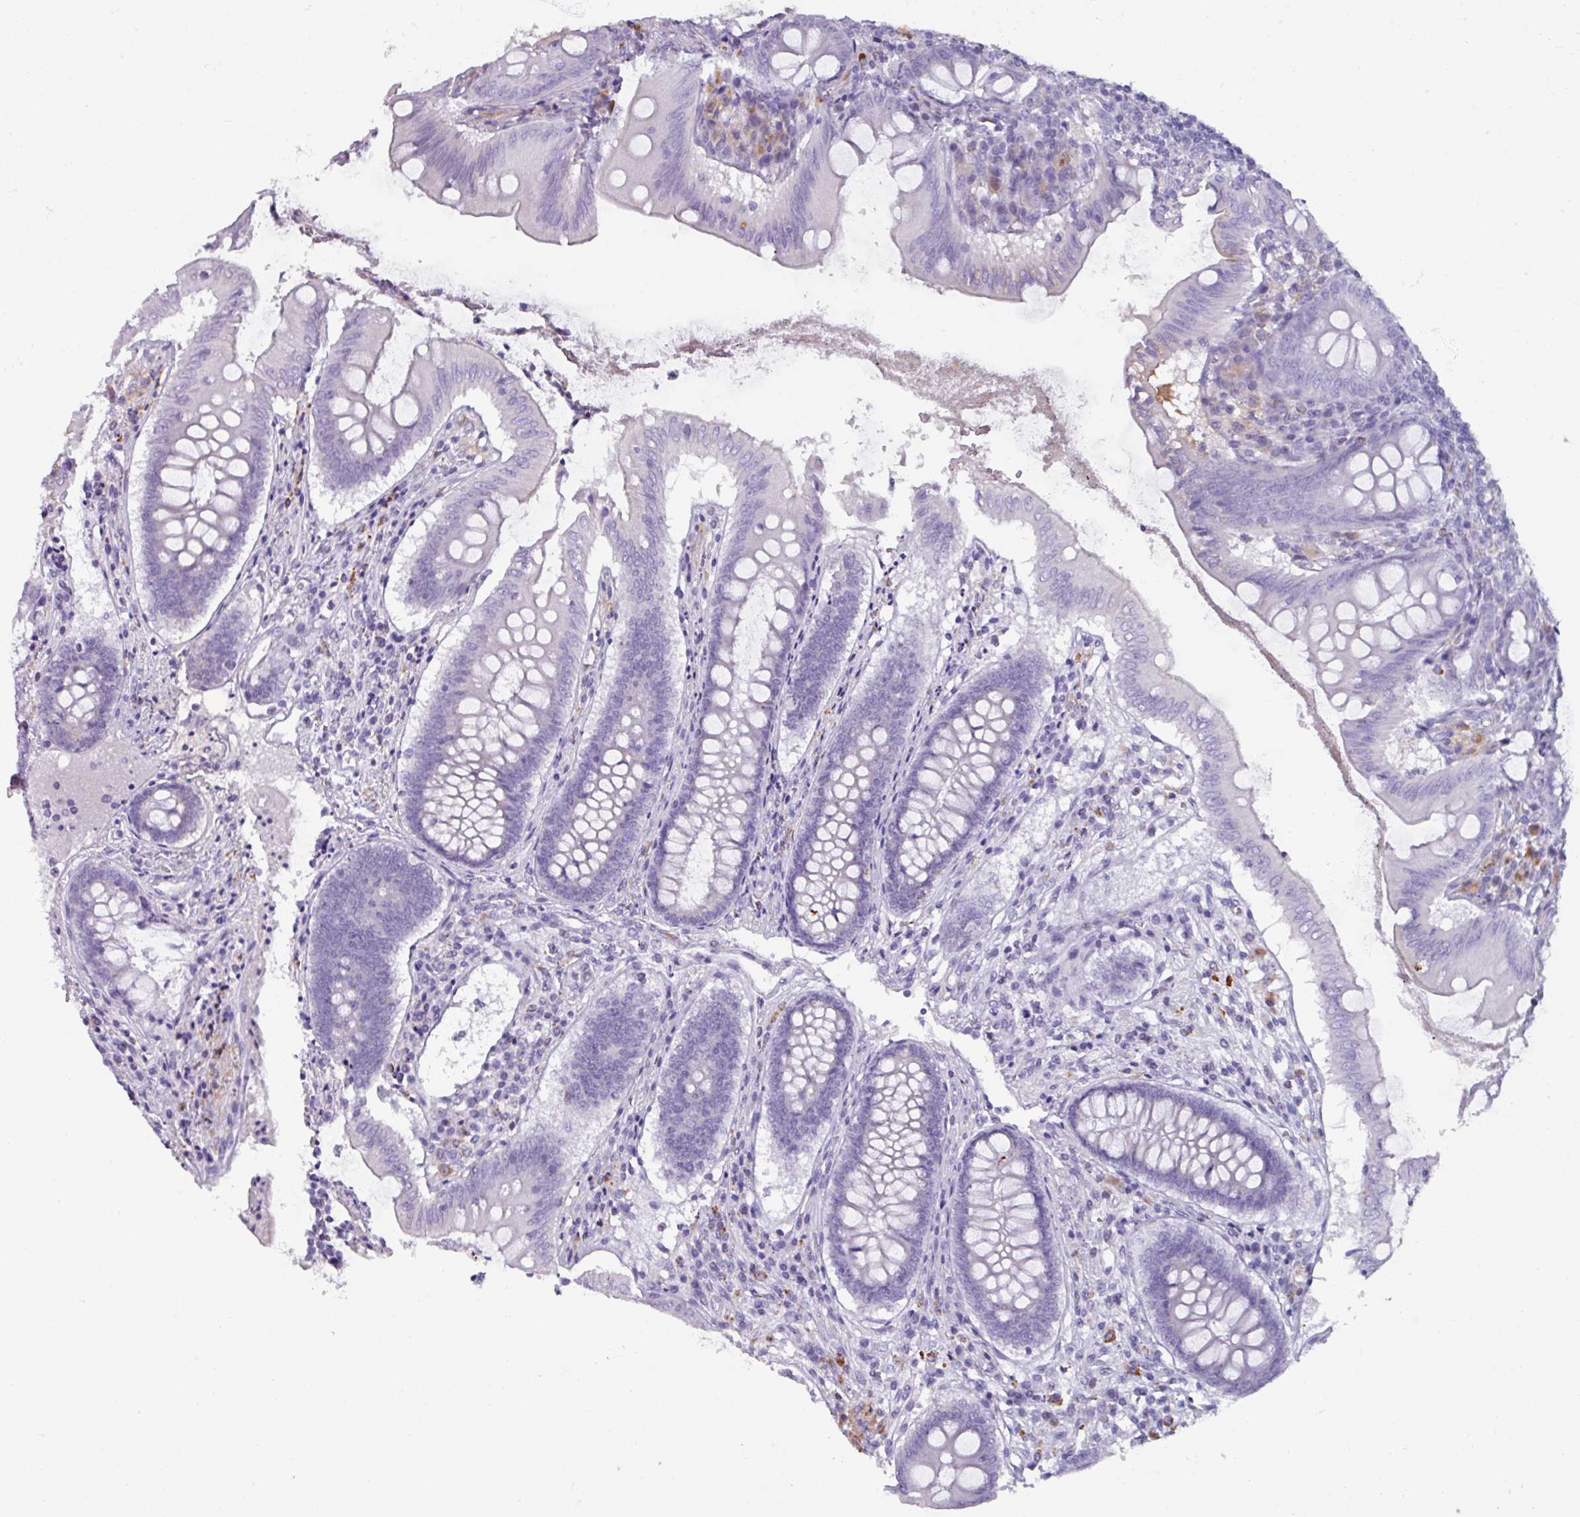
{"staining": {"intensity": "negative", "quantity": "none", "location": "none"}, "tissue": "appendix", "cell_type": "Glandular cells", "image_type": "normal", "snomed": [{"axis": "morphology", "description": "Normal tissue, NOS"}, {"axis": "topography", "description": "Appendix"}], "caption": "High magnification brightfield microscopy of benign appendix stained with DAB (brown) and counterstained with hematoxylin (blue): glandular cells show no significant positivity. Nuclei are stained in blue.", "gene": "SPESP1", "patient": {"sex": "female", "age": 51}}